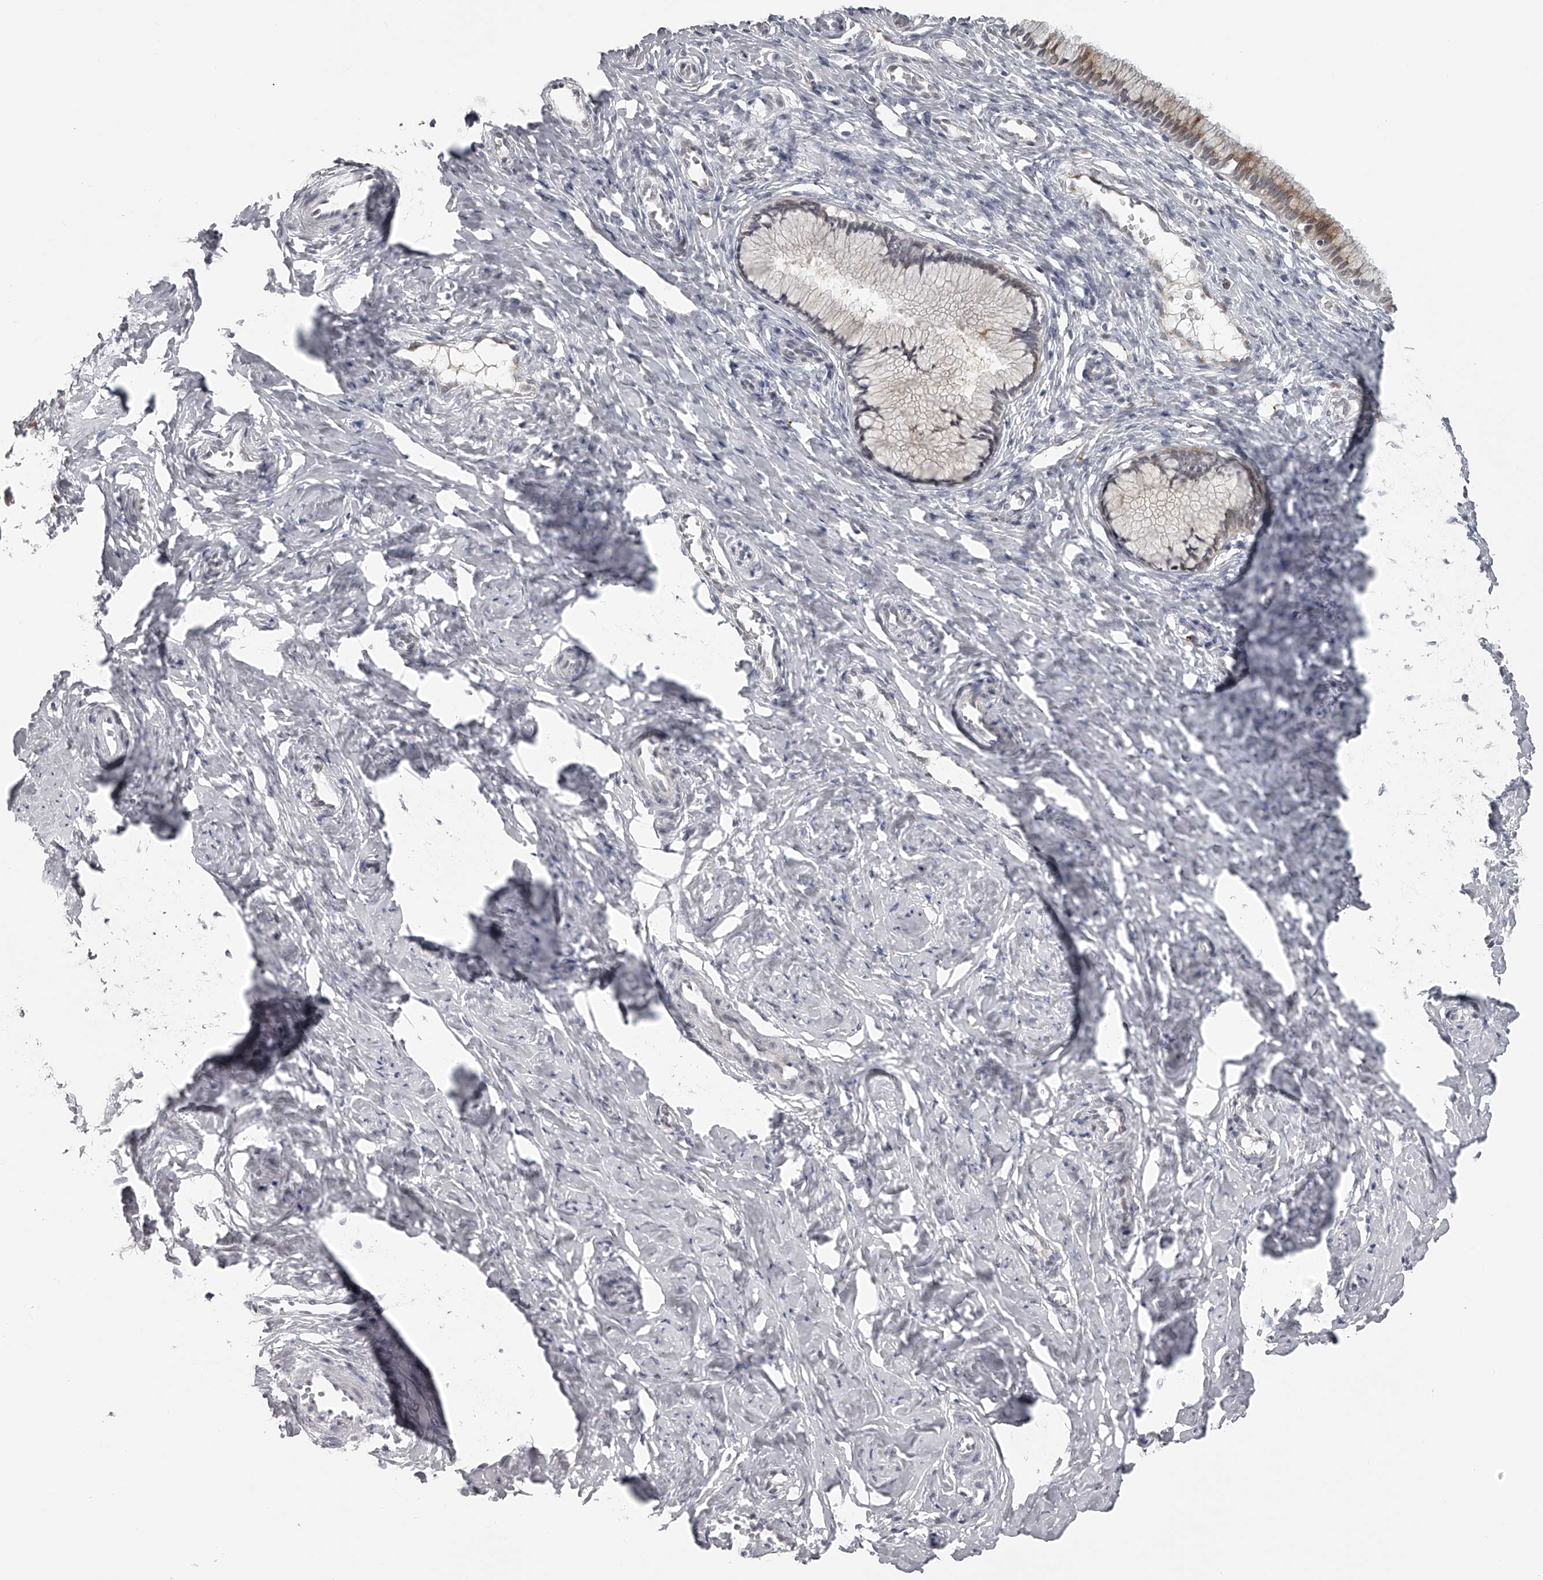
{"staining": {"intensity": "weak", "quantity": "<25%", "location": "cytoplasmic/membranous"}, "tissue": "cervix", "cell_type": "Glandular cells", "image_type": "normal", "snomed": [{"axis": "morphology", "description": "Normal tissue, NOS"}, {"axis": "topography", "description": "Cervix"}], "caption": "DAB (3,3'-diaminobenzidine) immunohistochemical staining of benign cervix exhibits no significant positivity in glandular cells. The staining was performed using DAB to visualize the protein expression in brown, while the nuclei were stained in blue with hematoxylin (Magnification: 20x).", "gene": "RNF220", "patient": {"sex": "female", "age": 27}}